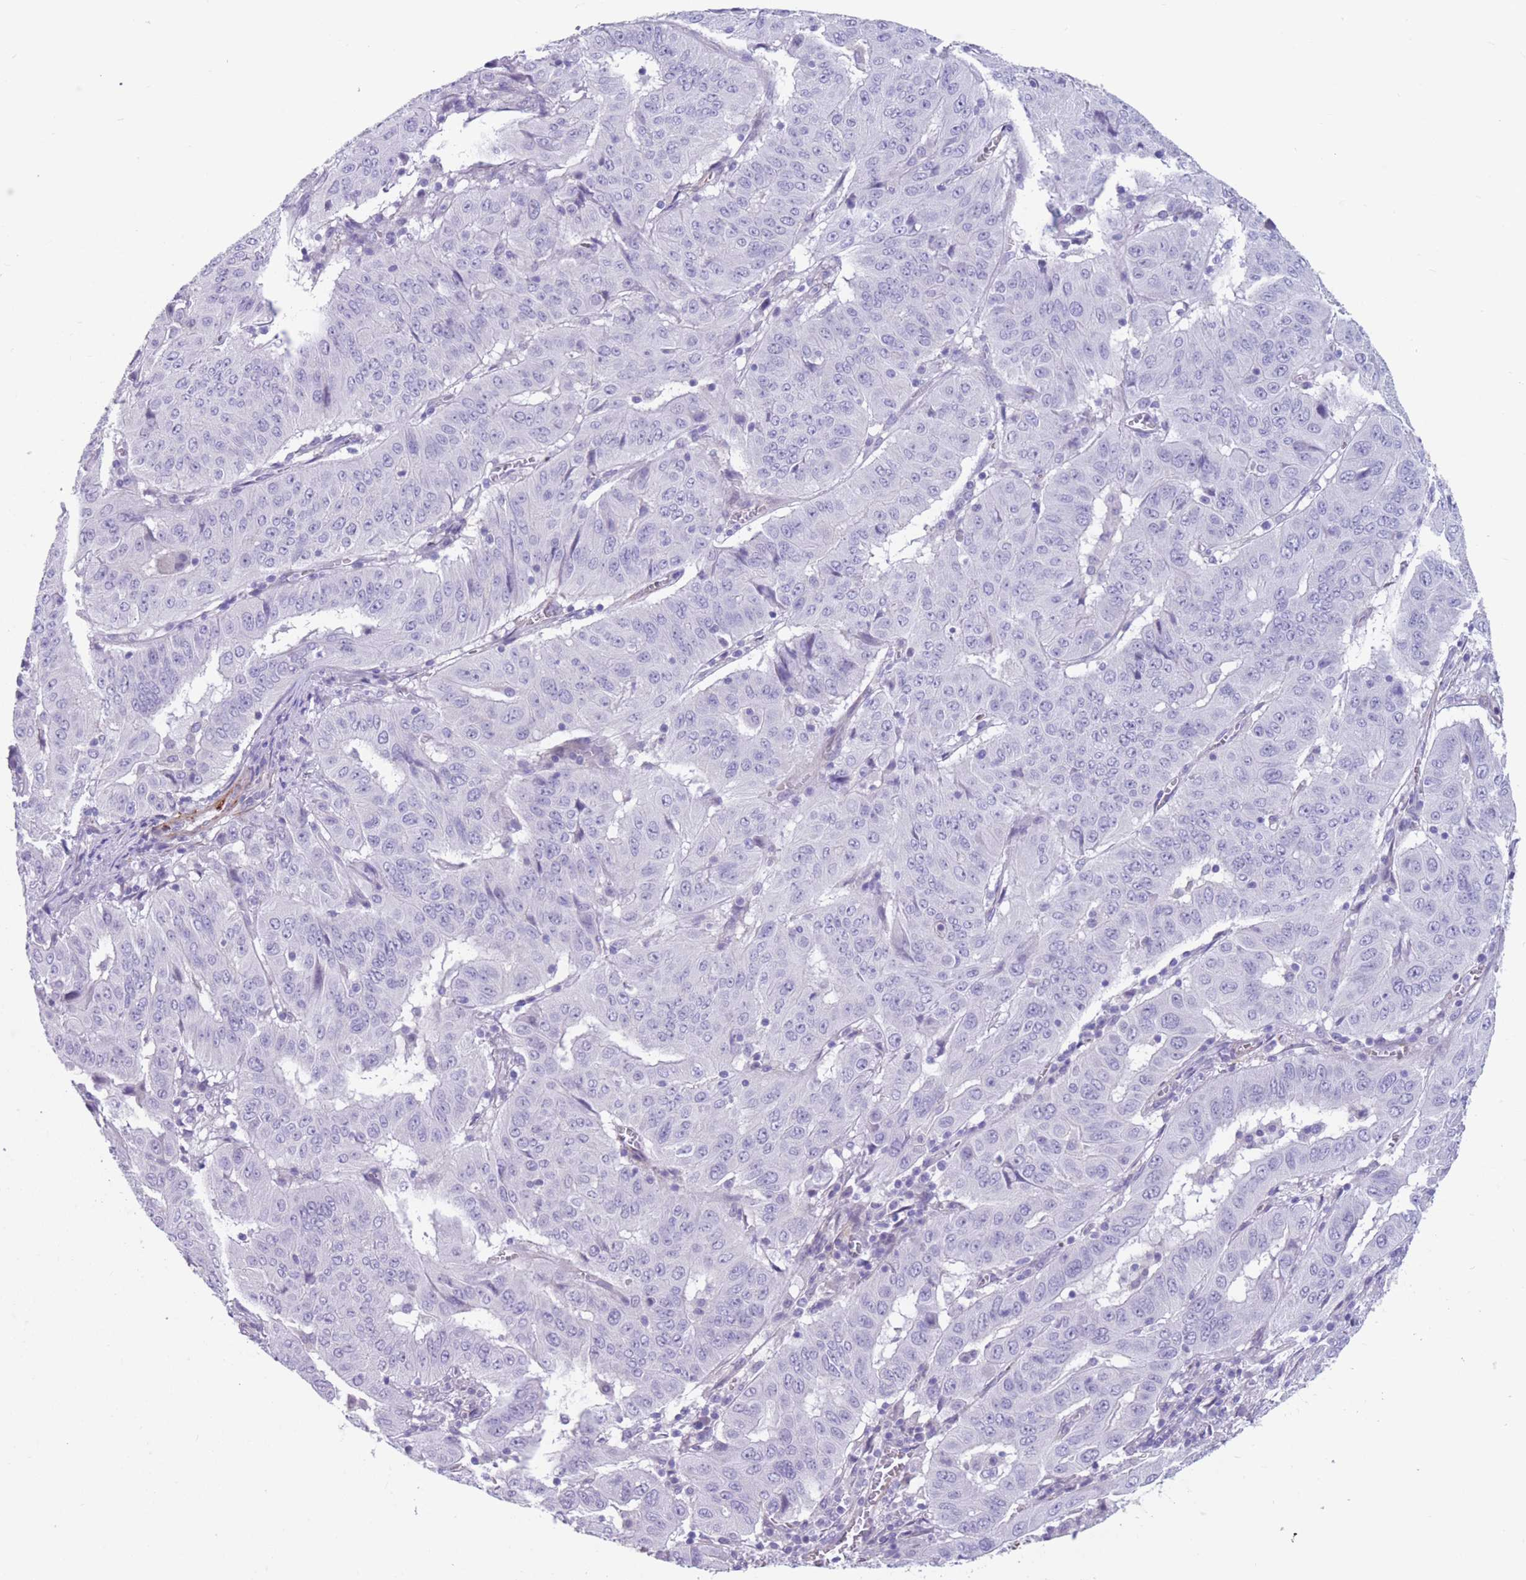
{"staining": {"intensity": "negative", "quantity": "none", "location": "none"}, "tissue": "pancreatic cancer", "cell_type": "Tumor cells", "image_type": "cancer", "snomed": [{"axis": "morphology", "description": "Adenocarcinoma, NOS"}, {"axis": "topography", "description": "Pancreas"}], "caption": "The image demonstrates no staining of tumor cells in pancreatic cancer. (DAB immunohistochemistry visualized using brightfield microscopy, high magnification).", "gene": "DPYD", "patient": {"sex": "male", "age": 63}}